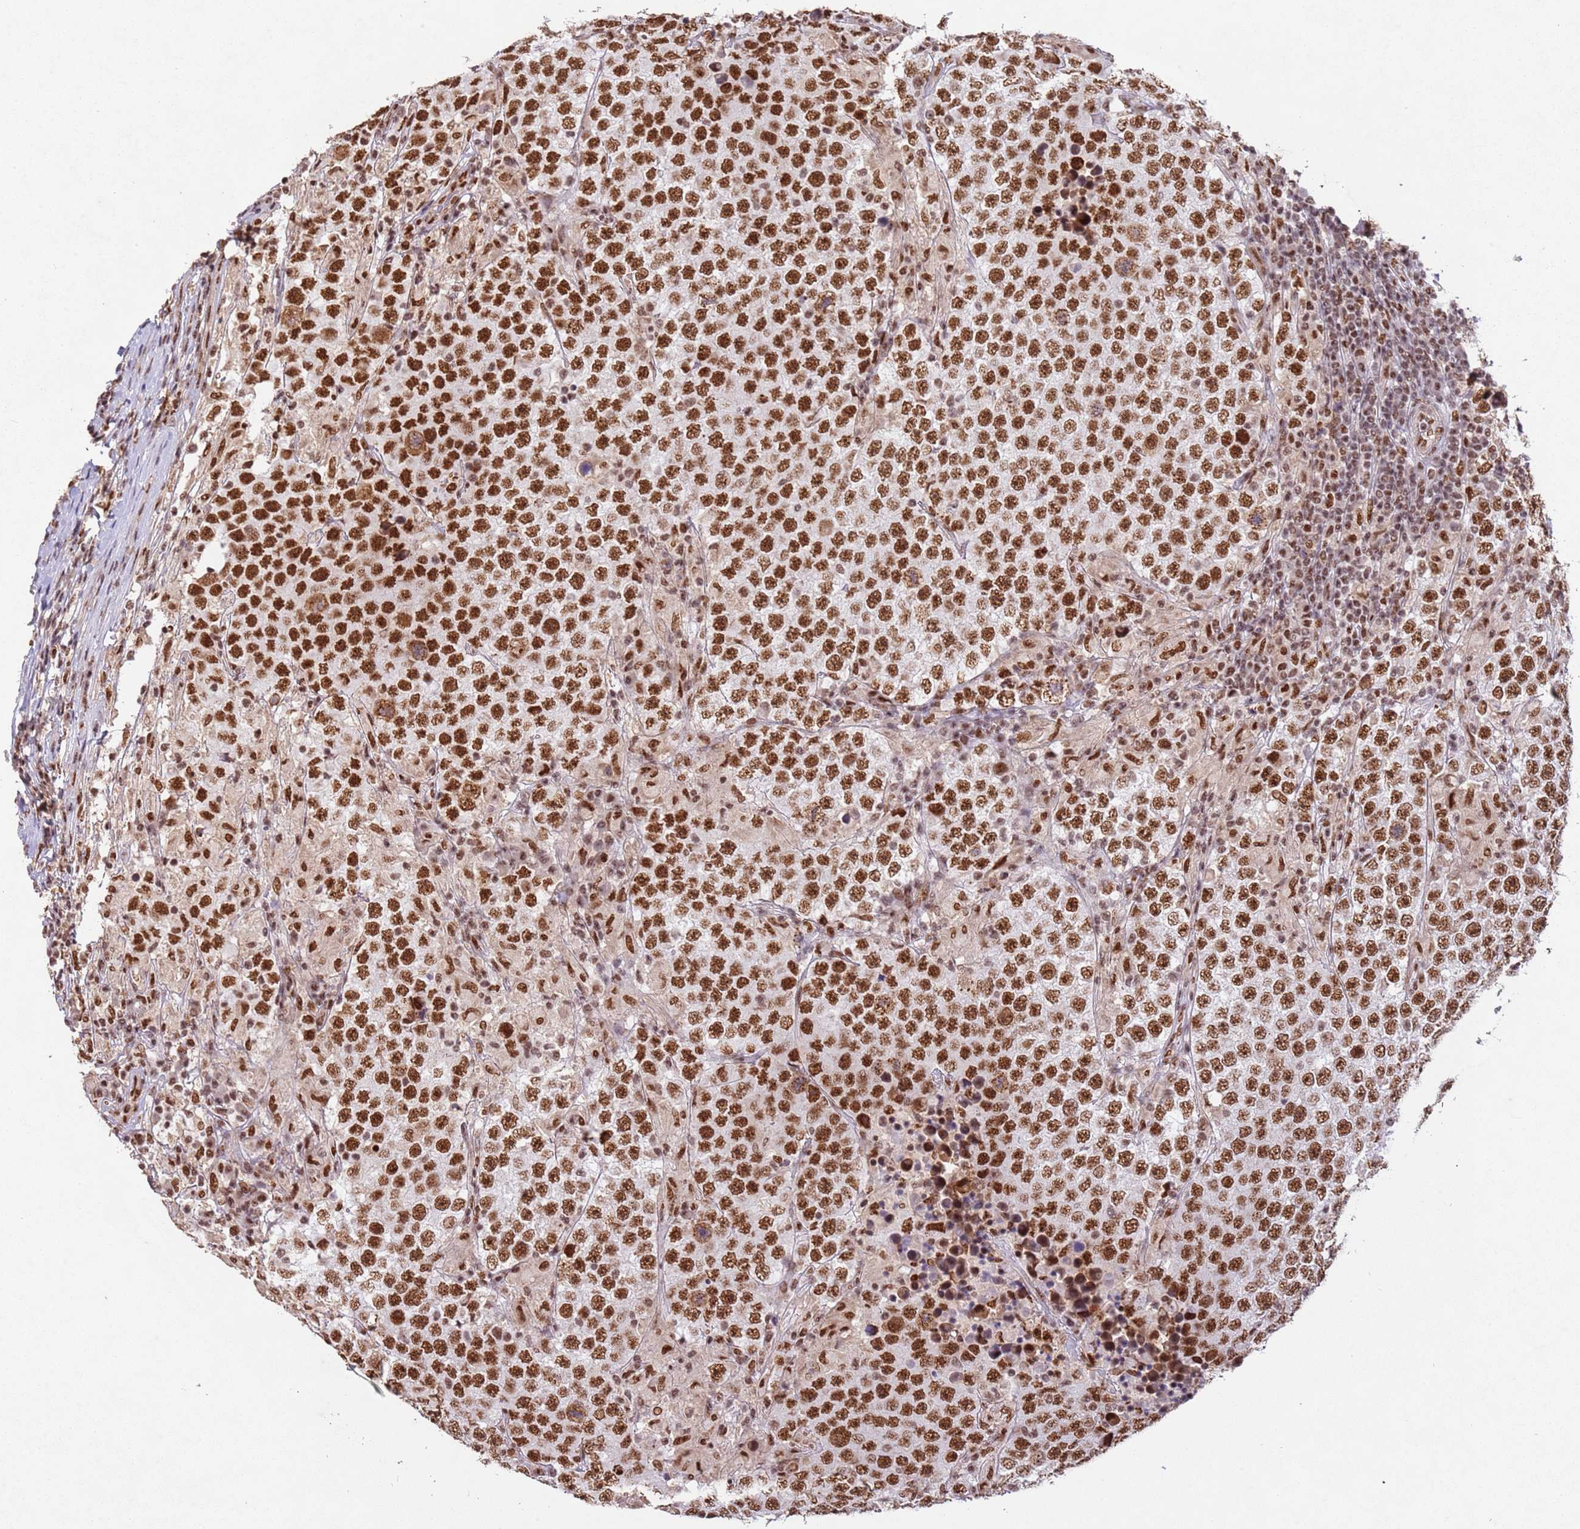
{"staining": {"intensity": "strong", "quantity": ">75%", "location": "nuclear"}, "tissue": "testis cancer", "cell_type": "Tumor cells", "image_type": "cancer", "snomed": [{"axis": "morphology", "description": "Normal tissue, NOS"}, {"axis": "morphology", "description": "Urothelial carcinoma, High grade"}, {"axis": "morphology", "description": "Seminoma, NOS"}, {"axis": "morphology", "description": "Carcinoma, Embryonal, NOS"}, {"axis": "topography", "description": "Urinary bladder"}, {"axis": "topography", "description": "Testis"}], "caption": "This is a micrograph of immunohistochemistry (IHC) staining of seminoma (testis), which shows strong expression in the nuclear of tumor cells.", "gene": "ESF1", "patient": {"sex": "male", "age": 41}}